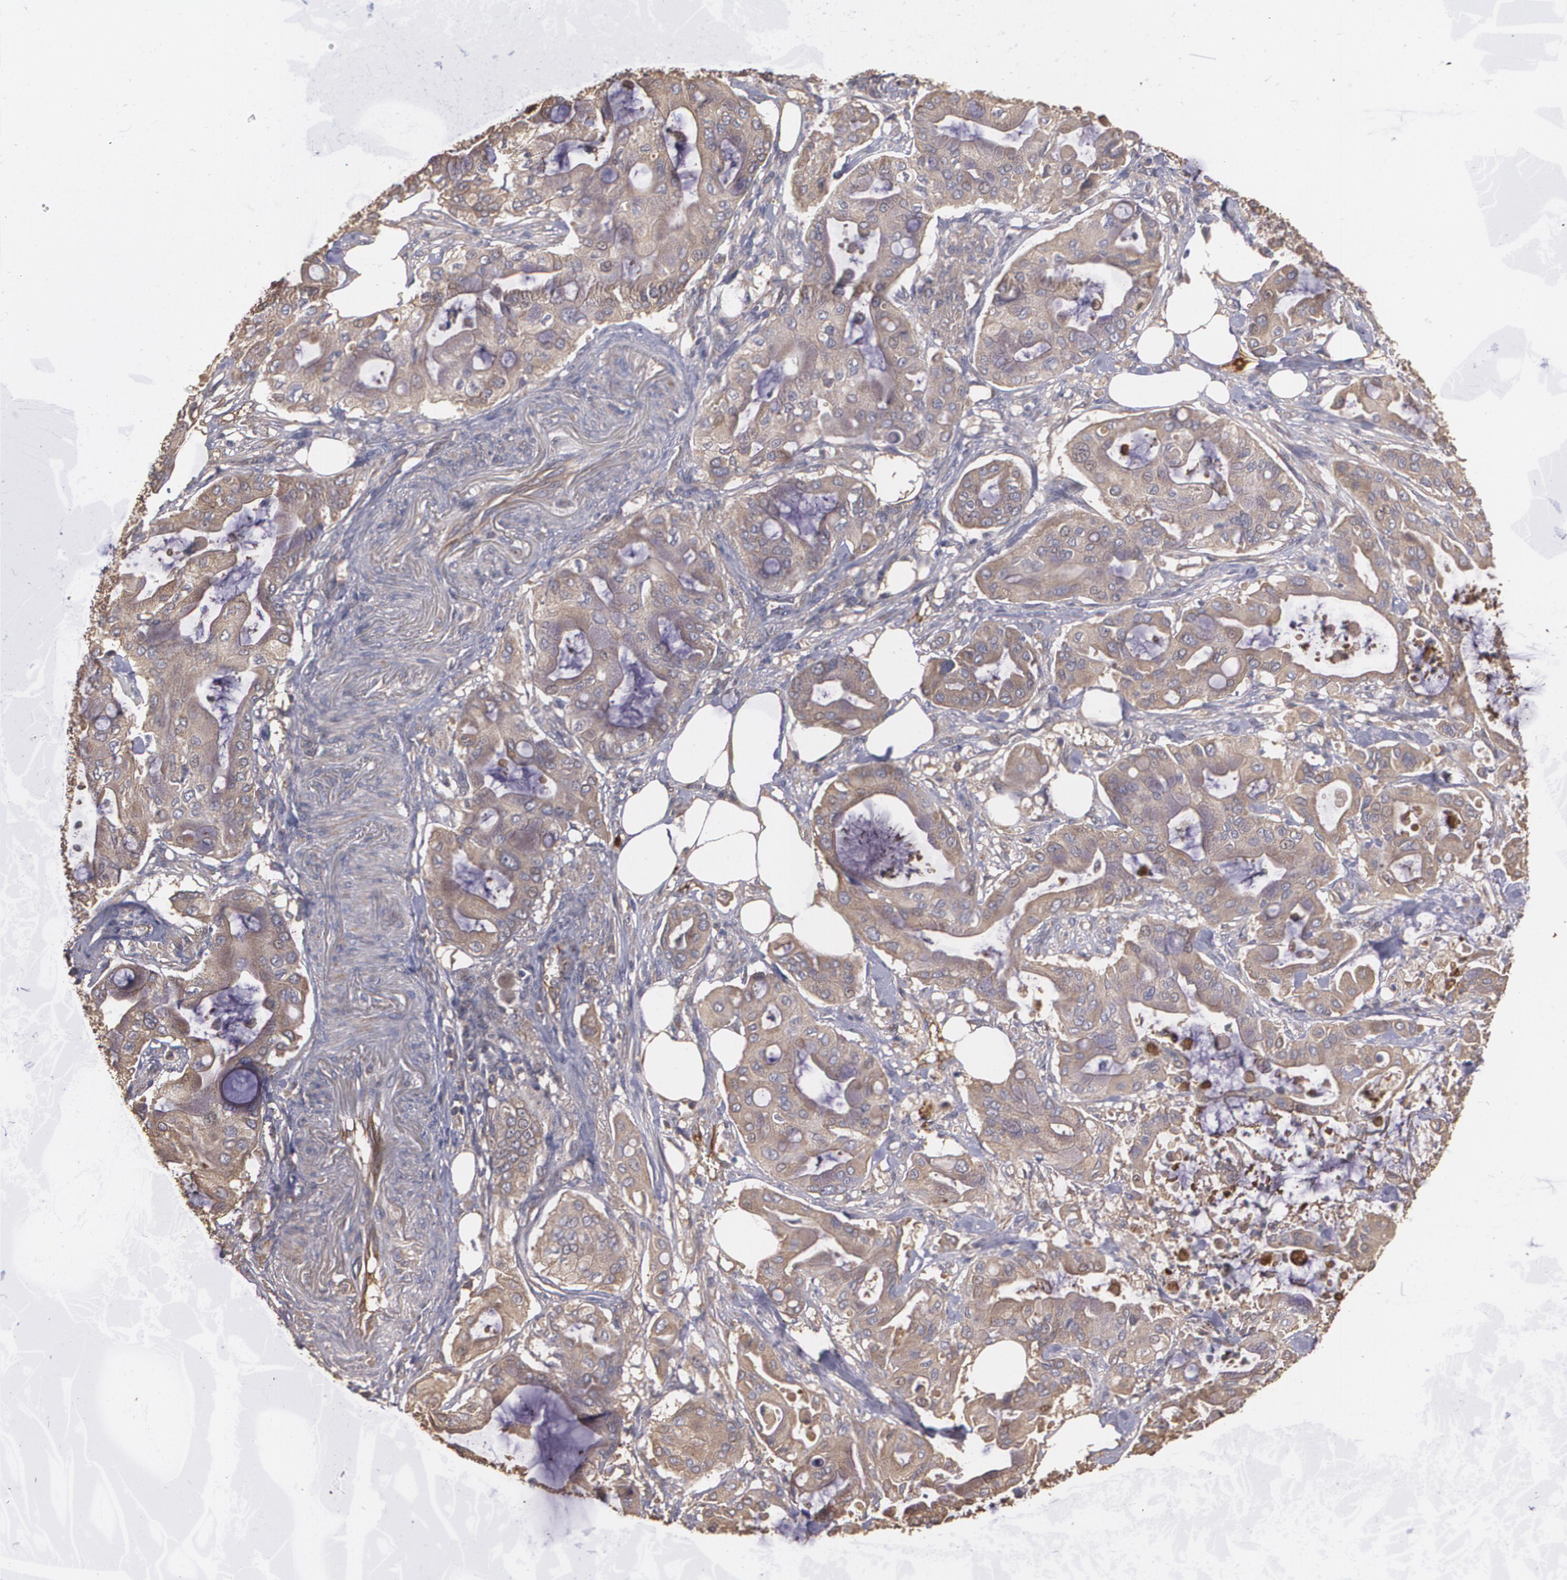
{"staining": {"intensity": "moderate", "quantity": ">75%", "location": "cytoplasmic/membranous"}, "tissue": "pancreatic cancer", "cell_type": "Tumor cells", "image_type": "cancer", "snomed": [{"axis": "morphology", "description": "Adenocarcinoma, NOS"}, {"axis": "morphology", "description": "Adenocarcinoma, metastatic, NOS"}, {"axis": "topography", "description": "Lymph node"}, {"axis": "topography", "description": "Pancreas"}, {"axis": "topography", "description": "Duodenum"}], "caption": "The image displays staining of pancreatic cancer (adenocarcinoma), revealing moderate cytoplasmic/membranous protein staining (brown color) within tumor cells.", "gene": "PON1", "patient": {"sex": "female", "age": 64}}